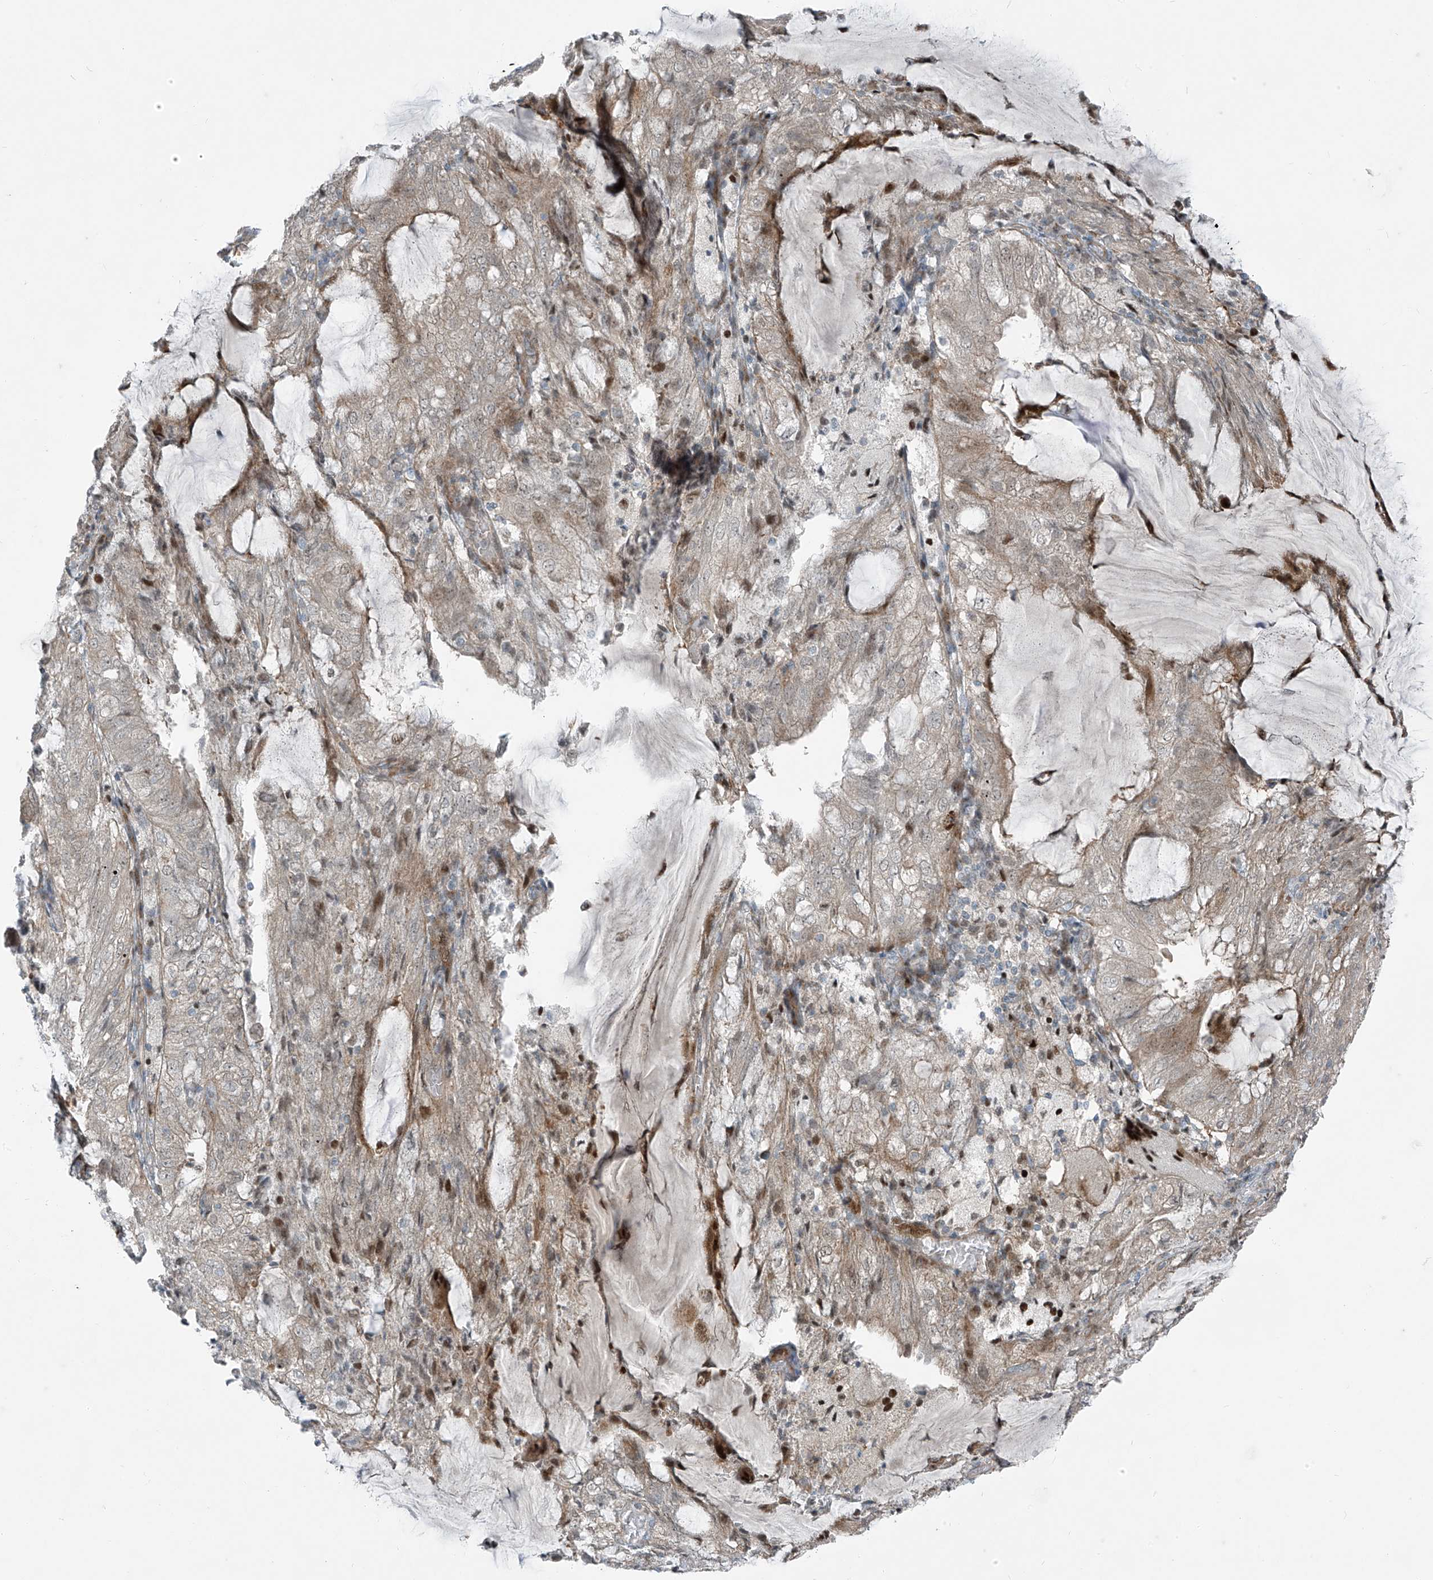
{"staining": {"intensity": "moderate", "quantity": "<25%", "location": "cytoplasmic/membranous,nuclear"}, "tissue": "endometrial cancer", "cell_type": "Tumor cells", "image_type": "cancer", "snomed": [{"axis": "morphology", "description": "Adenocarcinoma, NOS"}, {"axis": "topography", "description": "Endometrium"}], "caption": "An IHC micrograph of neoplastic tissue is shown. Protein staining in brown labels moderate cytoplasmic/membranous and nuclear positivity in endometrial cancer (adenocarcinoma) within tumor cells. The staining is performed using DAB brown chromogen to label protein expression. The nuclei are counter-stained blue using hematoxylin.", "gene": "PPCS", "patient": {"sex": "female", "age": 81}}